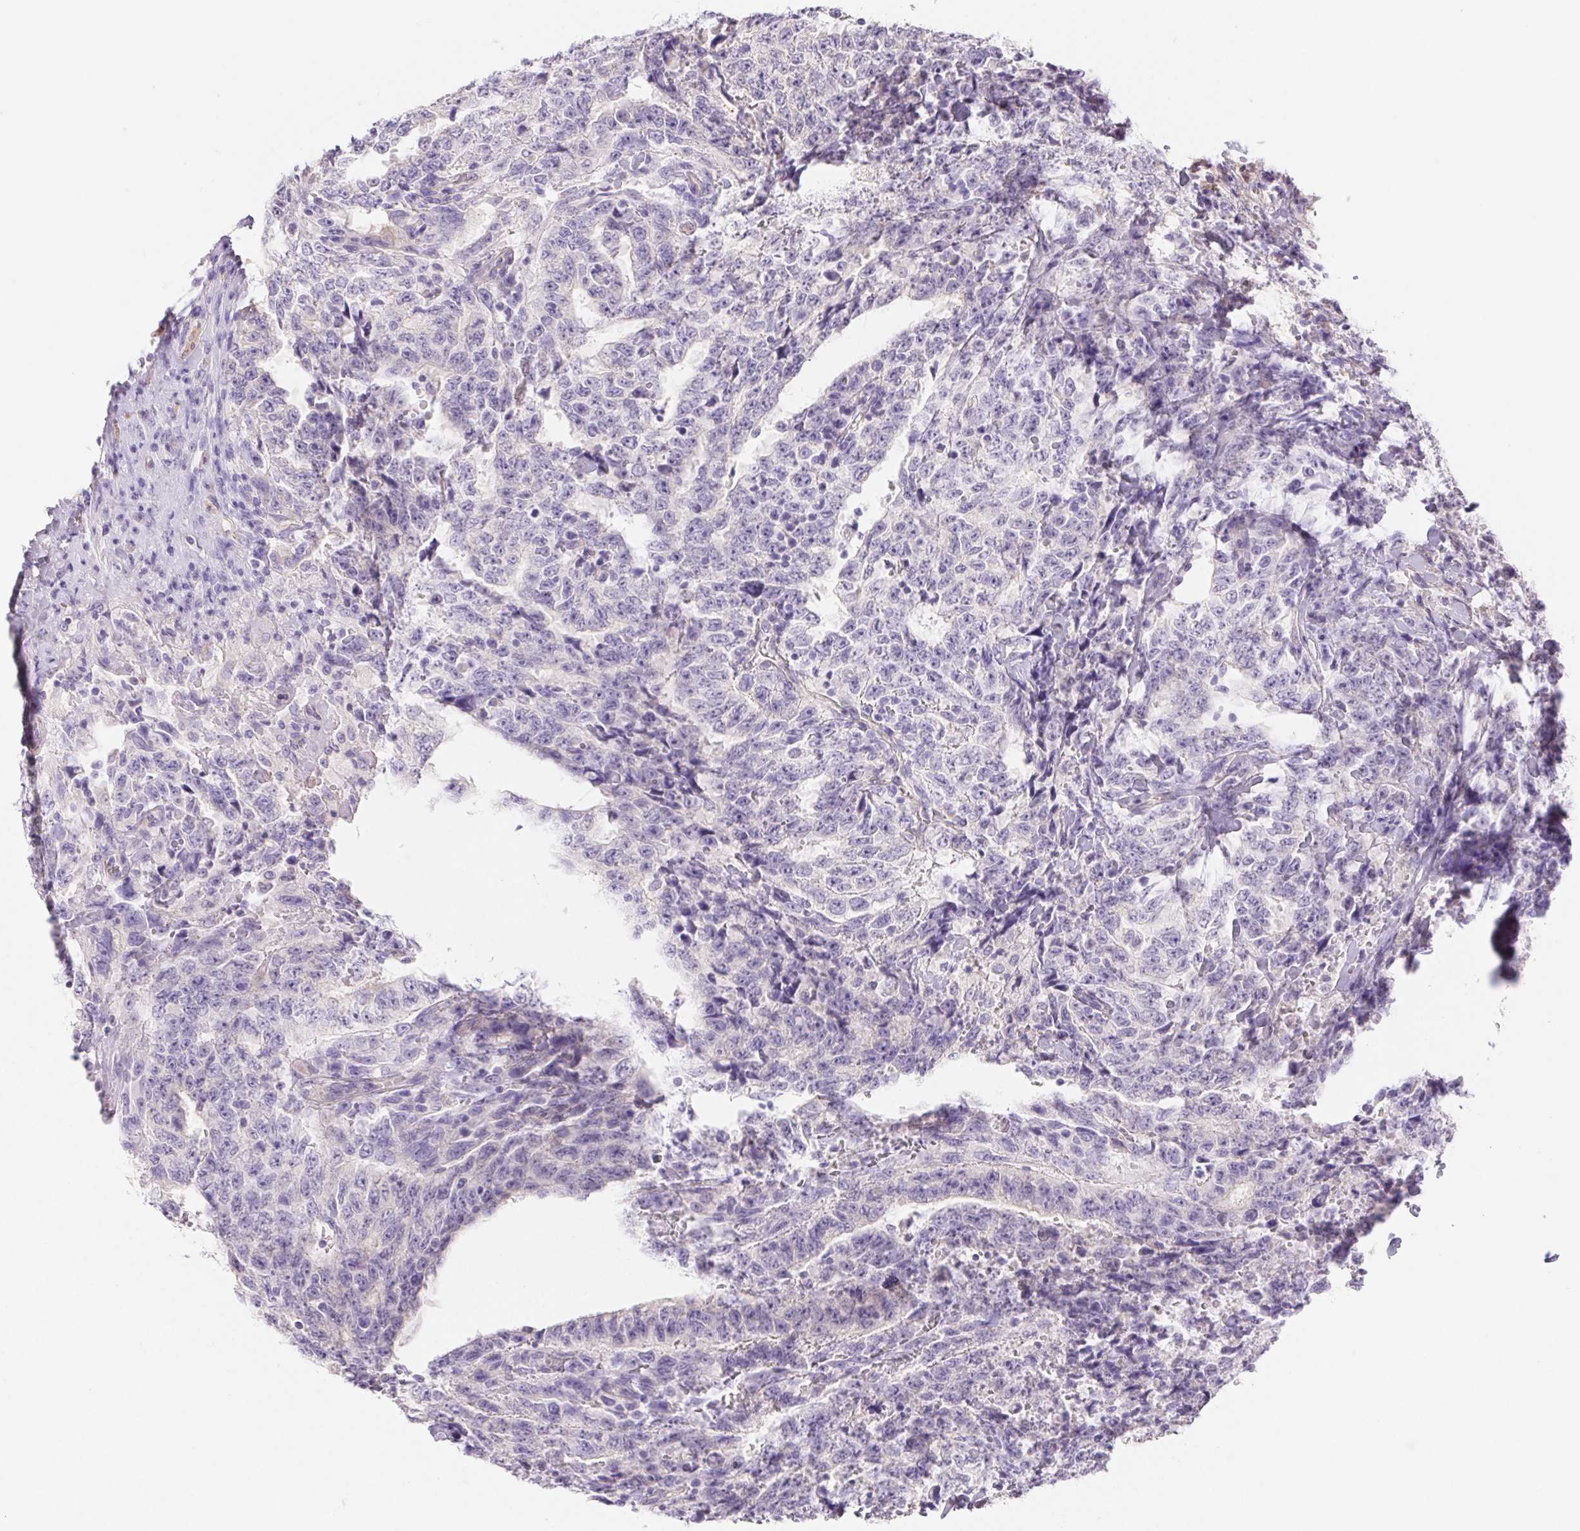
{"staining": {"intensity": "negative", "quantity": "none", "location": "none"}, "tissue": "testis cancer", "cell_type": "Tumor cells", "image_type": "cancer", "snomed": [{"axis": "morphology", "description": "Carcinoma, Embryonal, NOS"}, {"axis": "topography", "description": "Testis"}], "caption": "Tumor cells show no significant protein staining in testis cancer (embryonal carcinoma). The staining was performed using DAB (3,3'-diaminobenzidine) to visualize the protein expression in brown, while the nuclei were stained in blue with hematoxylin (Magnification: 20x).", "gene": "PNLIP", "patient": {"sex": "male", "age": 24}}